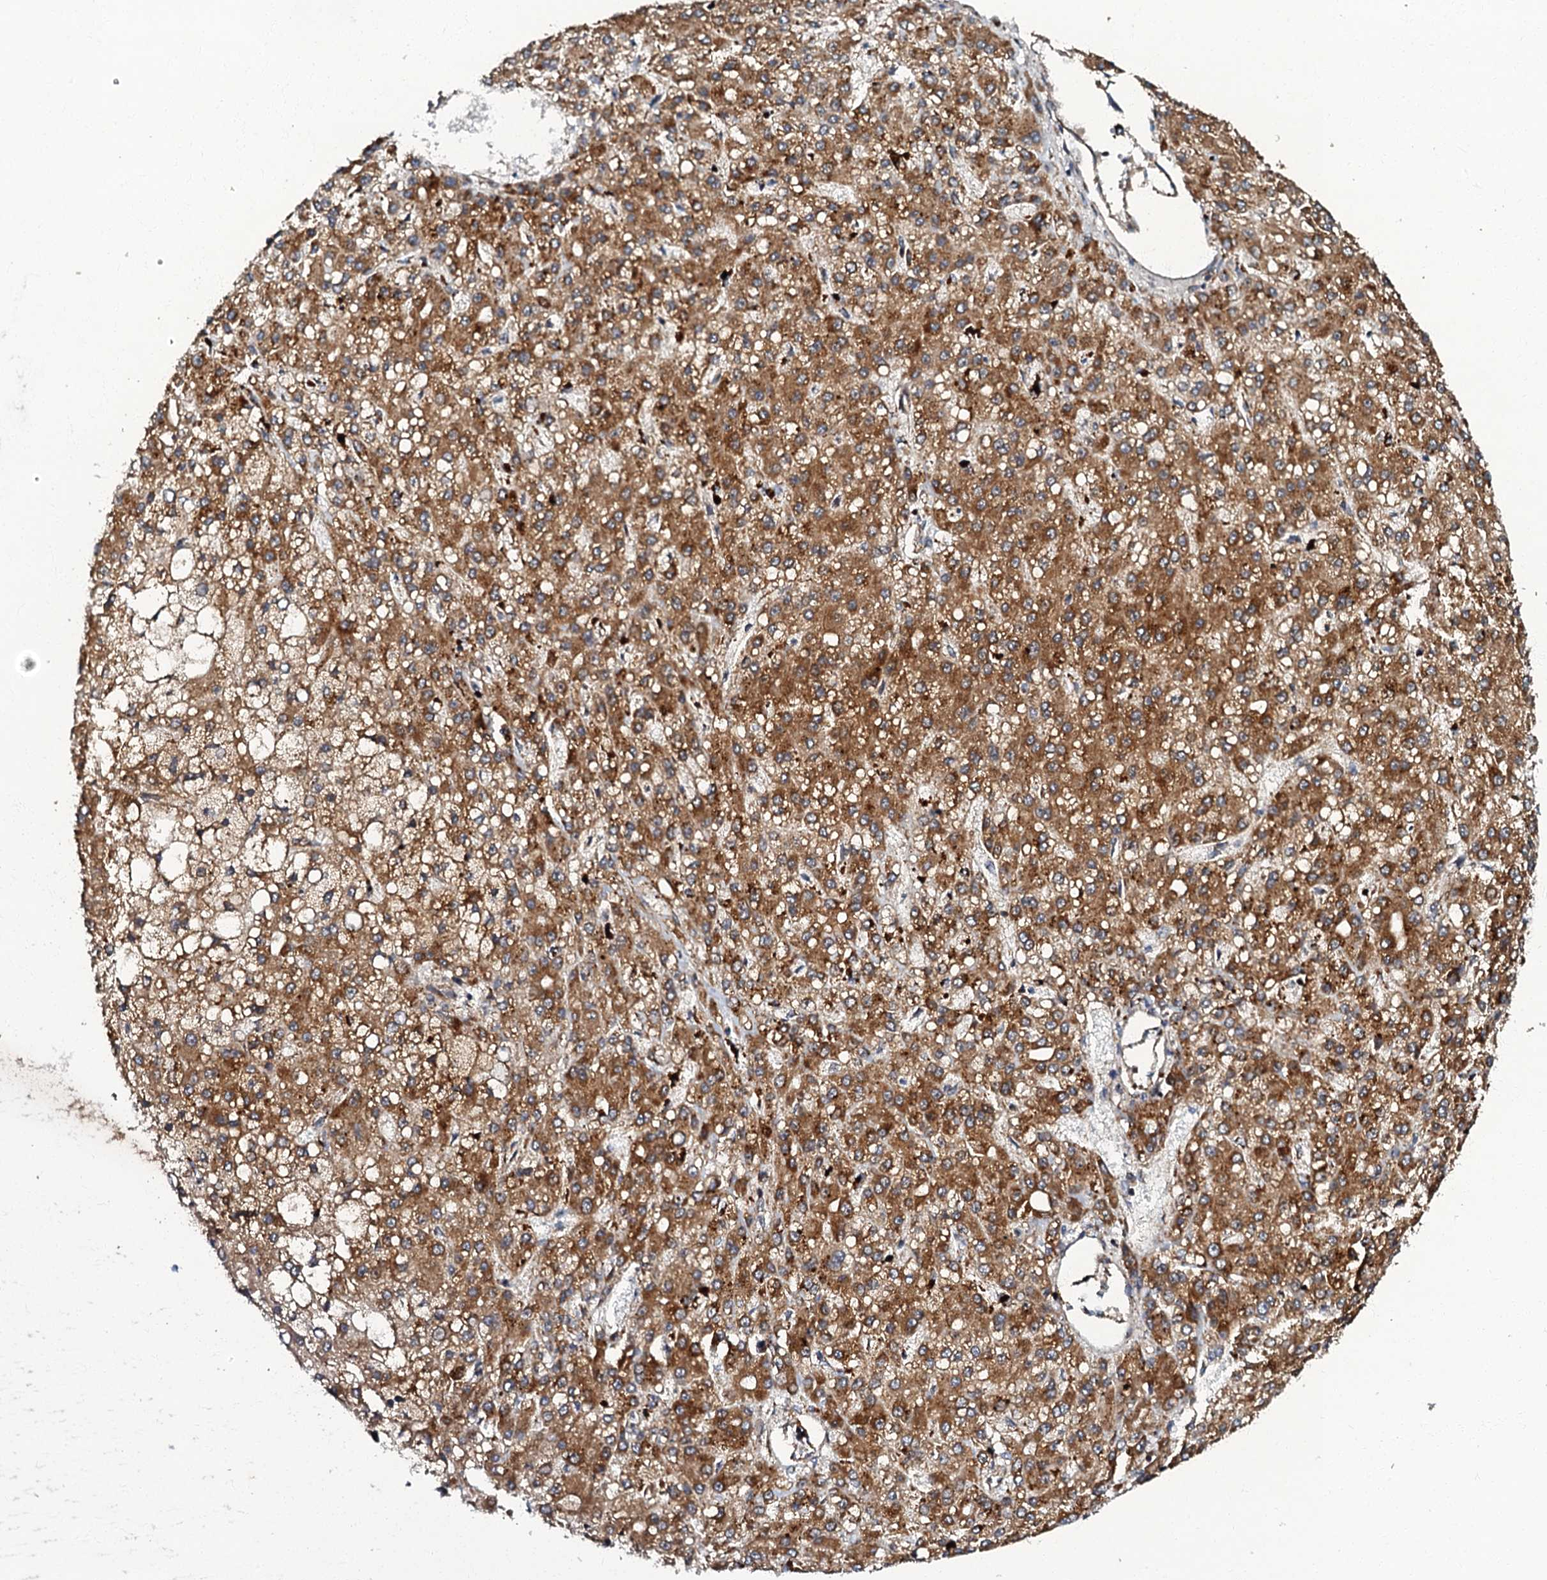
{"staining": {"intensity": "strong", "quantity": ">75%", "location": "cytoplasmic/membranous"}, "tissue": "liver cancer", "cell_type": "Tumor cells", "image_type": "cancer", "snomed": [{"axis": "morphology", "description": "Carcinoma, Hepatocellular, NOS"}, {"axis": "topography", "description": "Liver"}], "caption": "IHC micrograph of human liver cancer (hepatocellular carcinoma) stained for a protein (brown), which exhibits high levels of strong cytoplasmic/membranous expression in about >75% of tumor cells.", "gene": "NDUFA12", "patient": {"sex": "male", "age": 67}}